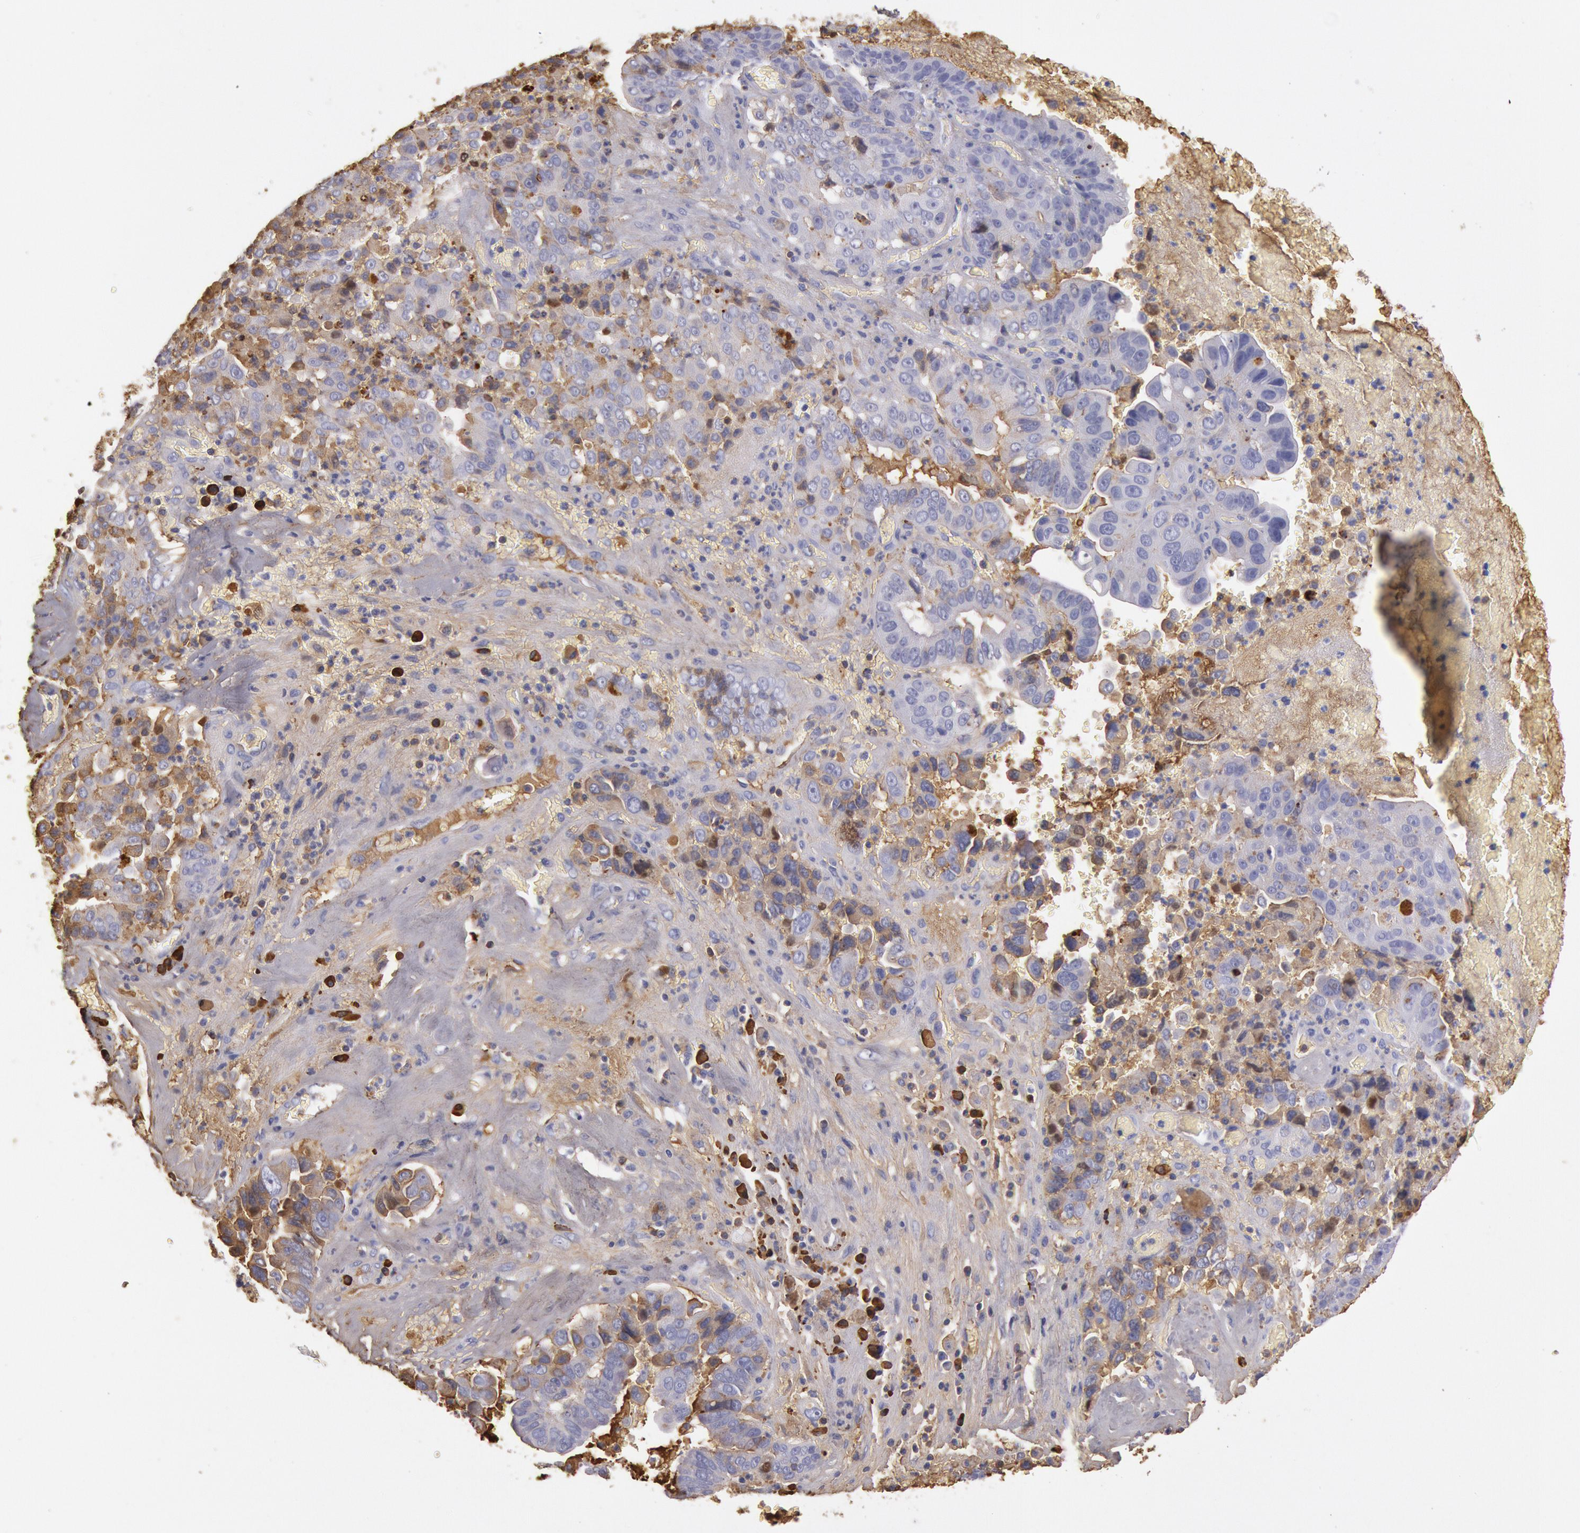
{"staining": {"intensity": "weak", "quantity": "<25%", "location": "cytoplasmic/membranous"}, "tissue": "liver cancer", "cell_type": "Tumor cells", "image_type": "cancer", "snomed": [{"axis": "morphology", "description": "Cholangiocarcinoma"}, {"axis": "topography", "description": "Liver"}], "caption": "A histopathology image of human cholangiocarcinoma (liver) is negative for staining in tumor cells.", "gene": "IGHA1", "patient": {"sex": "female", "age": 79}}